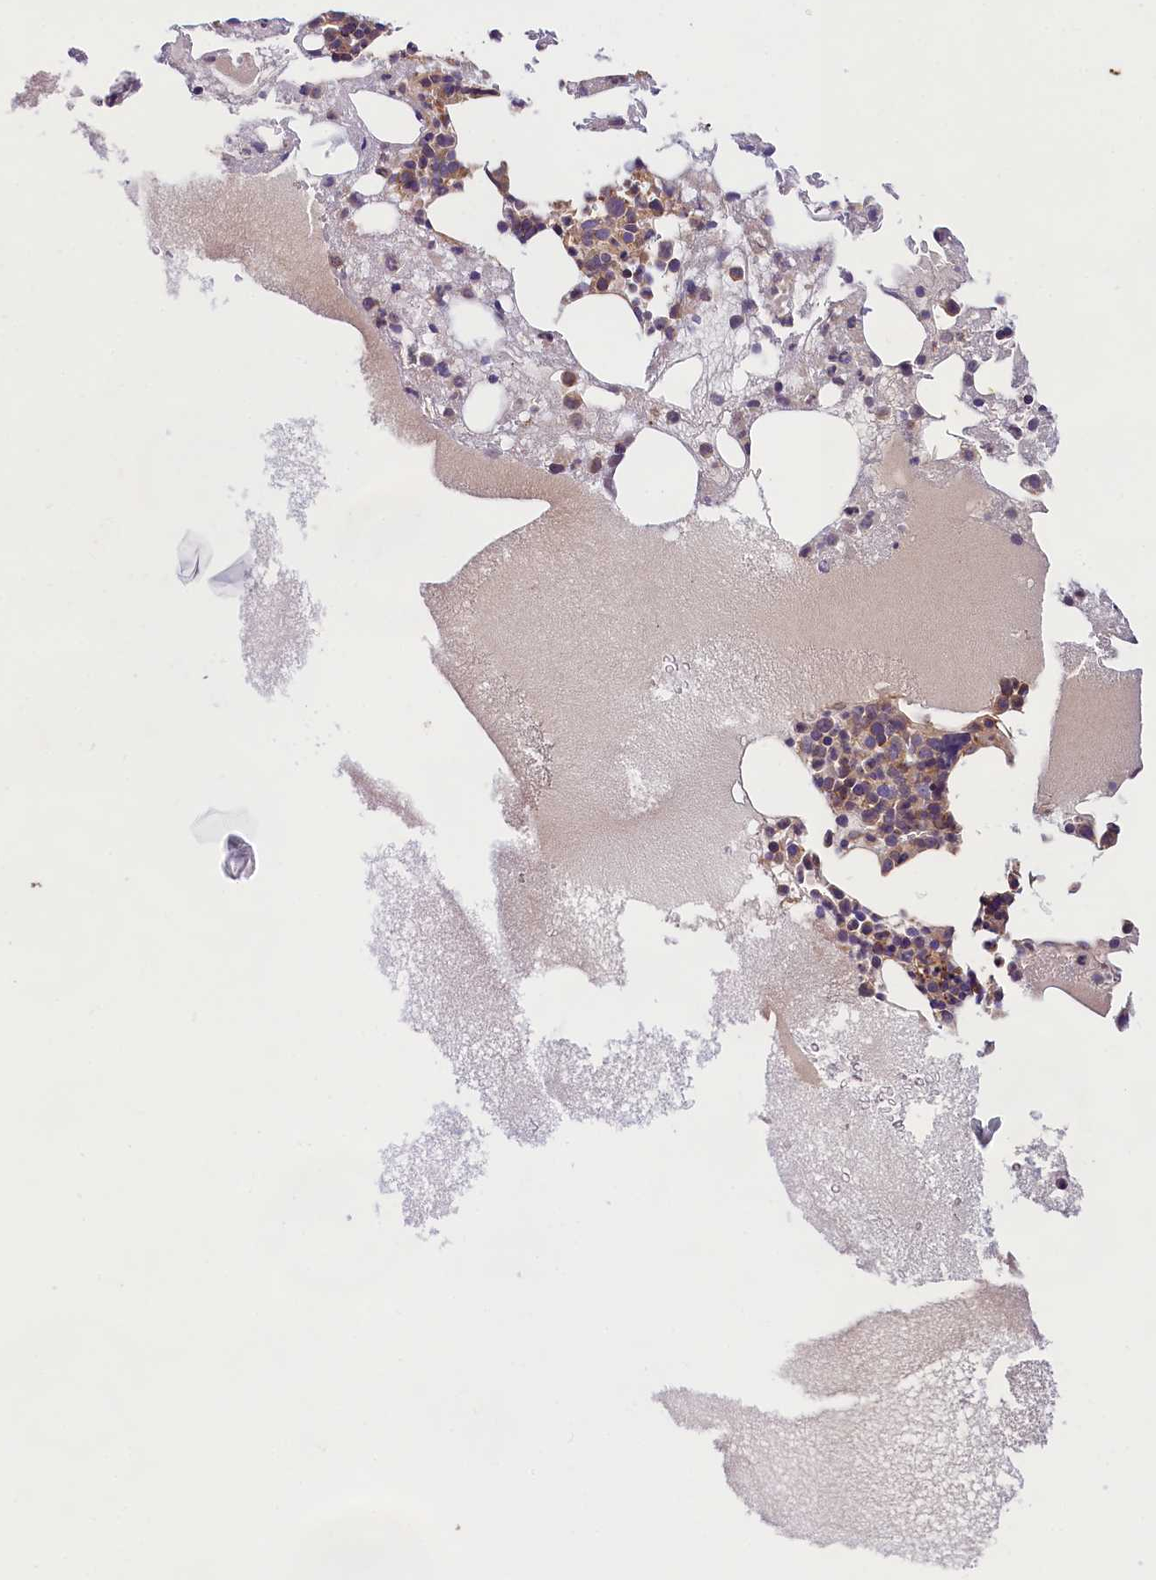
{"staining": {"intensity": "weak", "quantity": "25%-75%", "location": "cytoplasmic/membranous"}, "tissue": "bone marrow", "cell_type": "Hematopoietic cells", "image_type": "normal", "snomed": [{"axis": "morphology", "description": "Normal tissue, NOS"}, {"axis": "topography", "description": "Bone marrow"}], "caption": "Bone marrow stained for a protein reveals weak cytoplasmic/membranous positivity in hematopoietic cells. (brown staining indicates protein expression, while blue staining denotes nuclei).", "gene": "SPG11", "patient": {"sex": "male", "age": 61}}